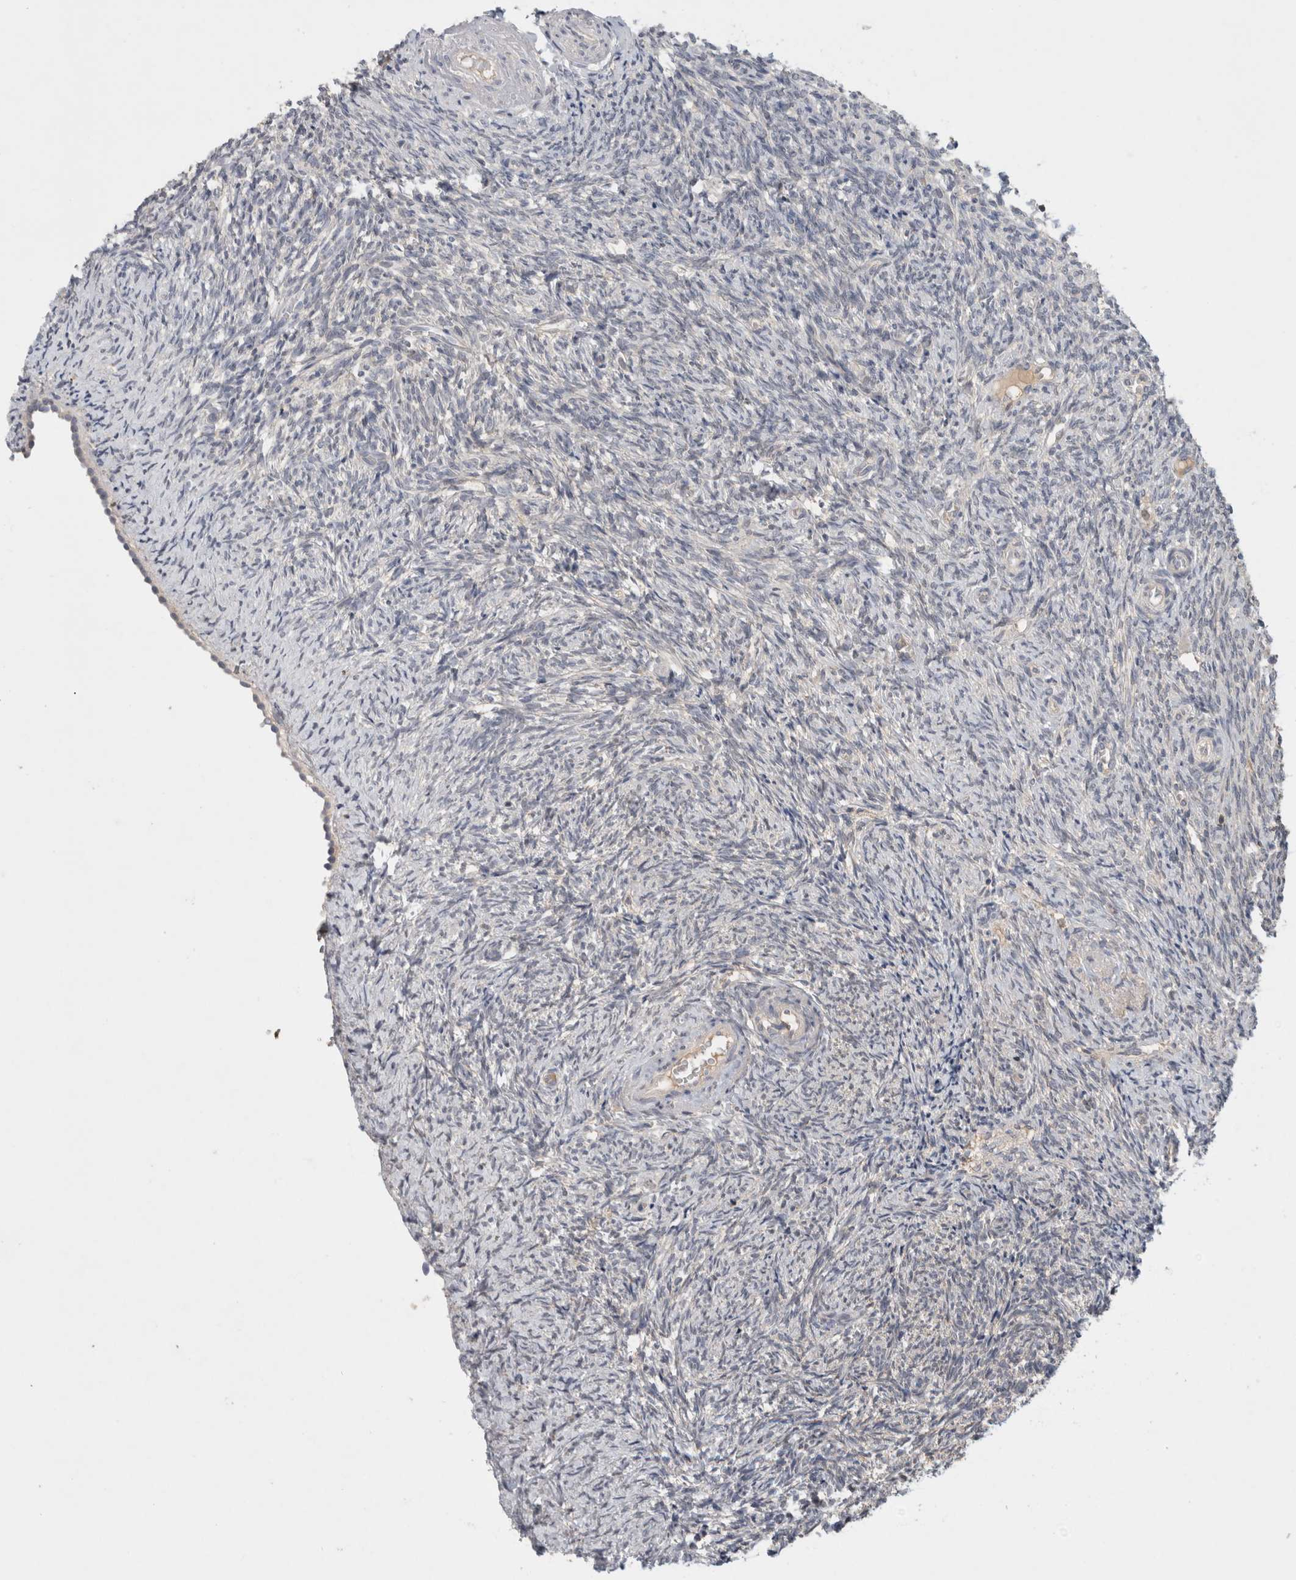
{"staining": {"intensity": "moderate", "quantity": ">75%", "location": "cytoplasmic/membranous"}, "tissue": "ovary", "cell_type": "Follicle cells", "image_type": "normal", "snomed": [{"axis": "morphology", "description": "Normal tissue, NOS"}, {"axis": "topography", "description": "Ovary"}], "caption": "Protein positivity by IHC exhibits moderate cytoplasmic/membranous staining in about >75% of follicle cells in normal ovary.", "gene": "GFRA2", "patient": {"sex": "female", "age": 41}}